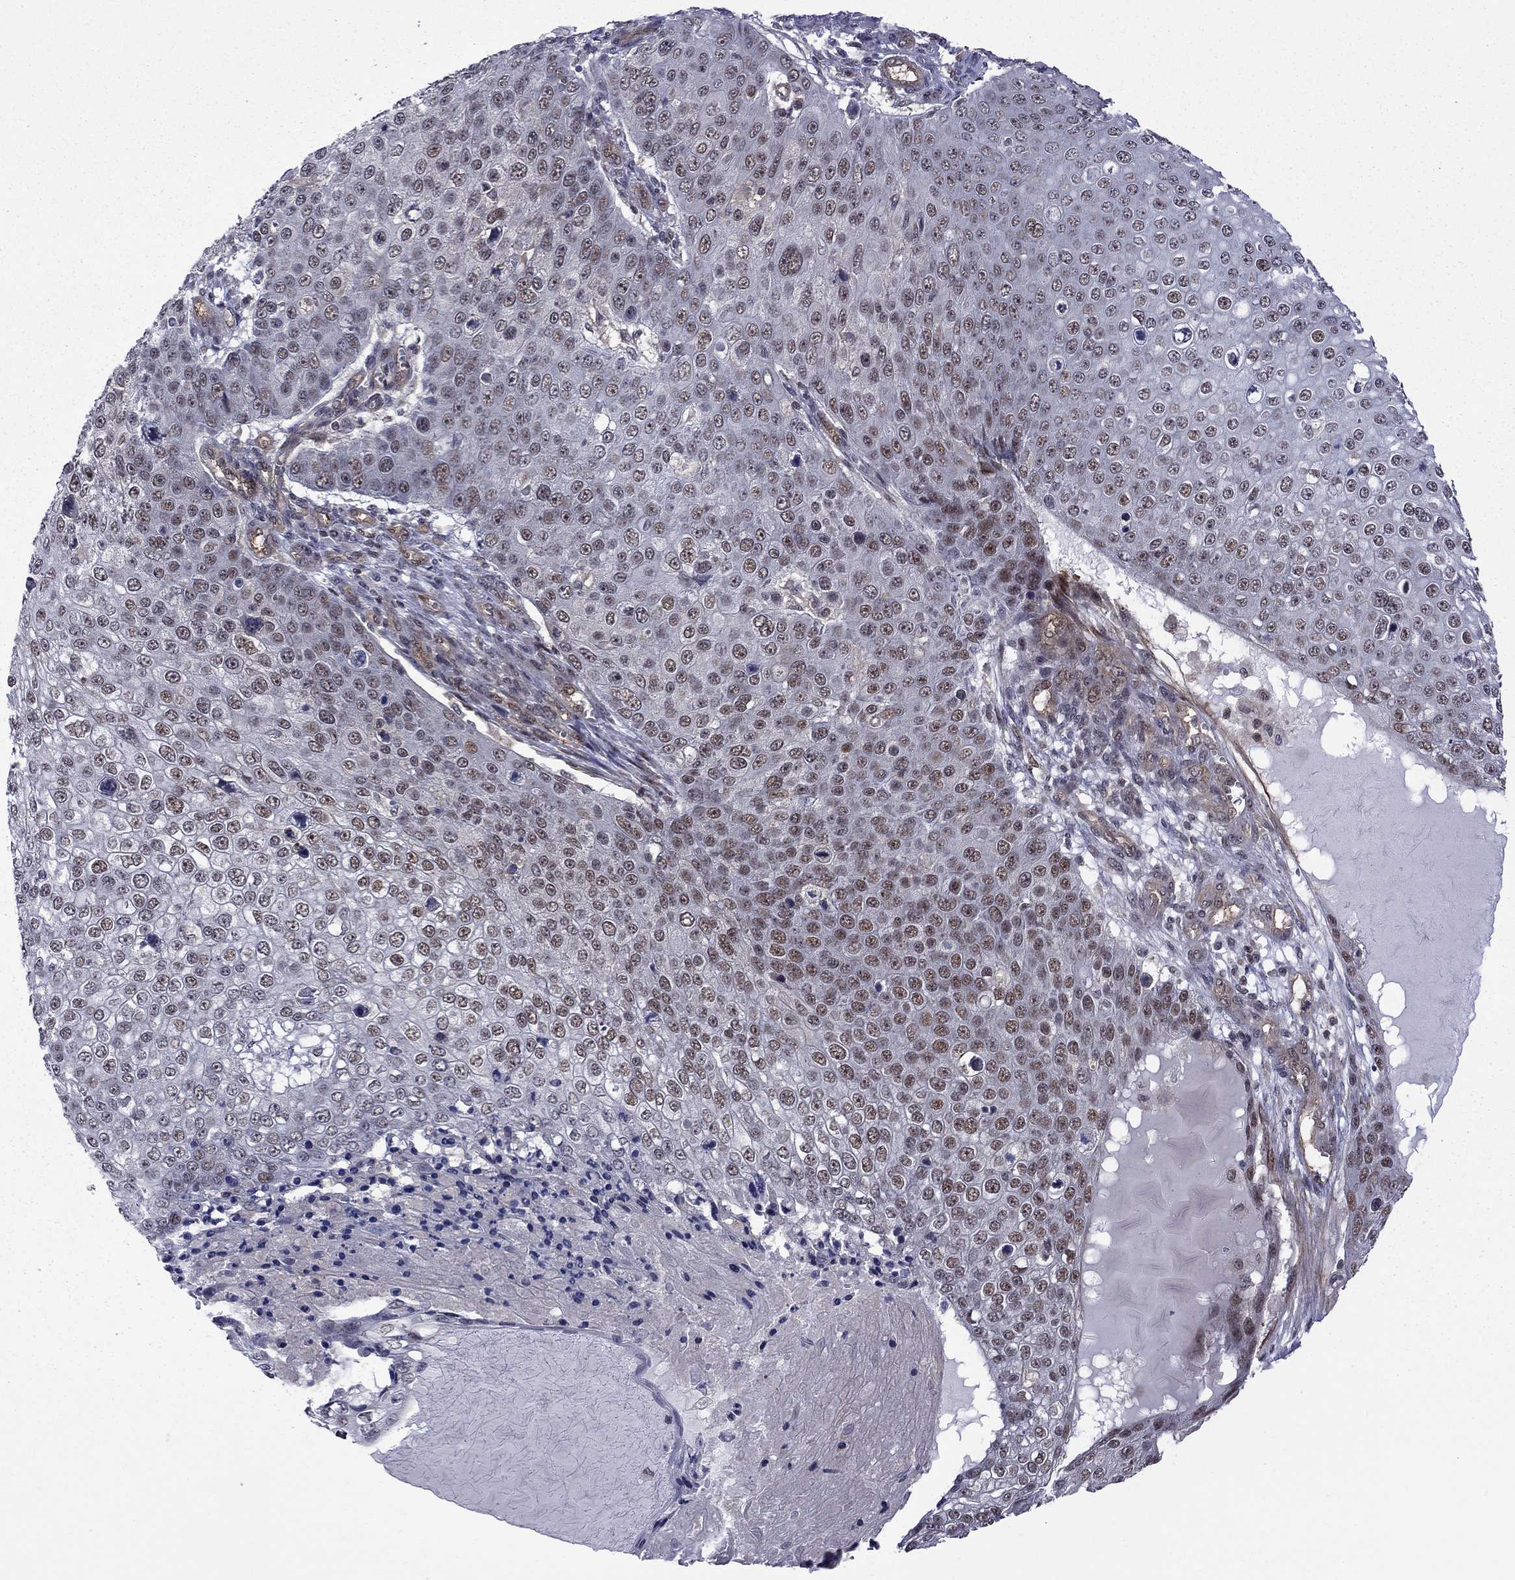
{"staining": {"intensity": "moderate", "quantity": "25%-75%", "location": "nuclear"}, "tissue": "skin cancer", "cell_type": "Tumor cells", "image_type": "cancer", "snomed": [{"axis": "morphology", "description": "Squamous cell carcinoma, NOS"}, {"axis": "topography", "description": "Skin"}], "caption": "Immunohistochemical staining of skin squamous cell carcinoma shows moderate nuclear protein expression in approximately 25%-75% of tumor cells. The protein of interest is stained brown, and the nuclei are stained in blue (DAB (3,3'-diaminobenzidine) IHC with brightfield microscopy, high magnification).", "gene": "BRF1", "patient": {"sex": "male", "age": 71}}